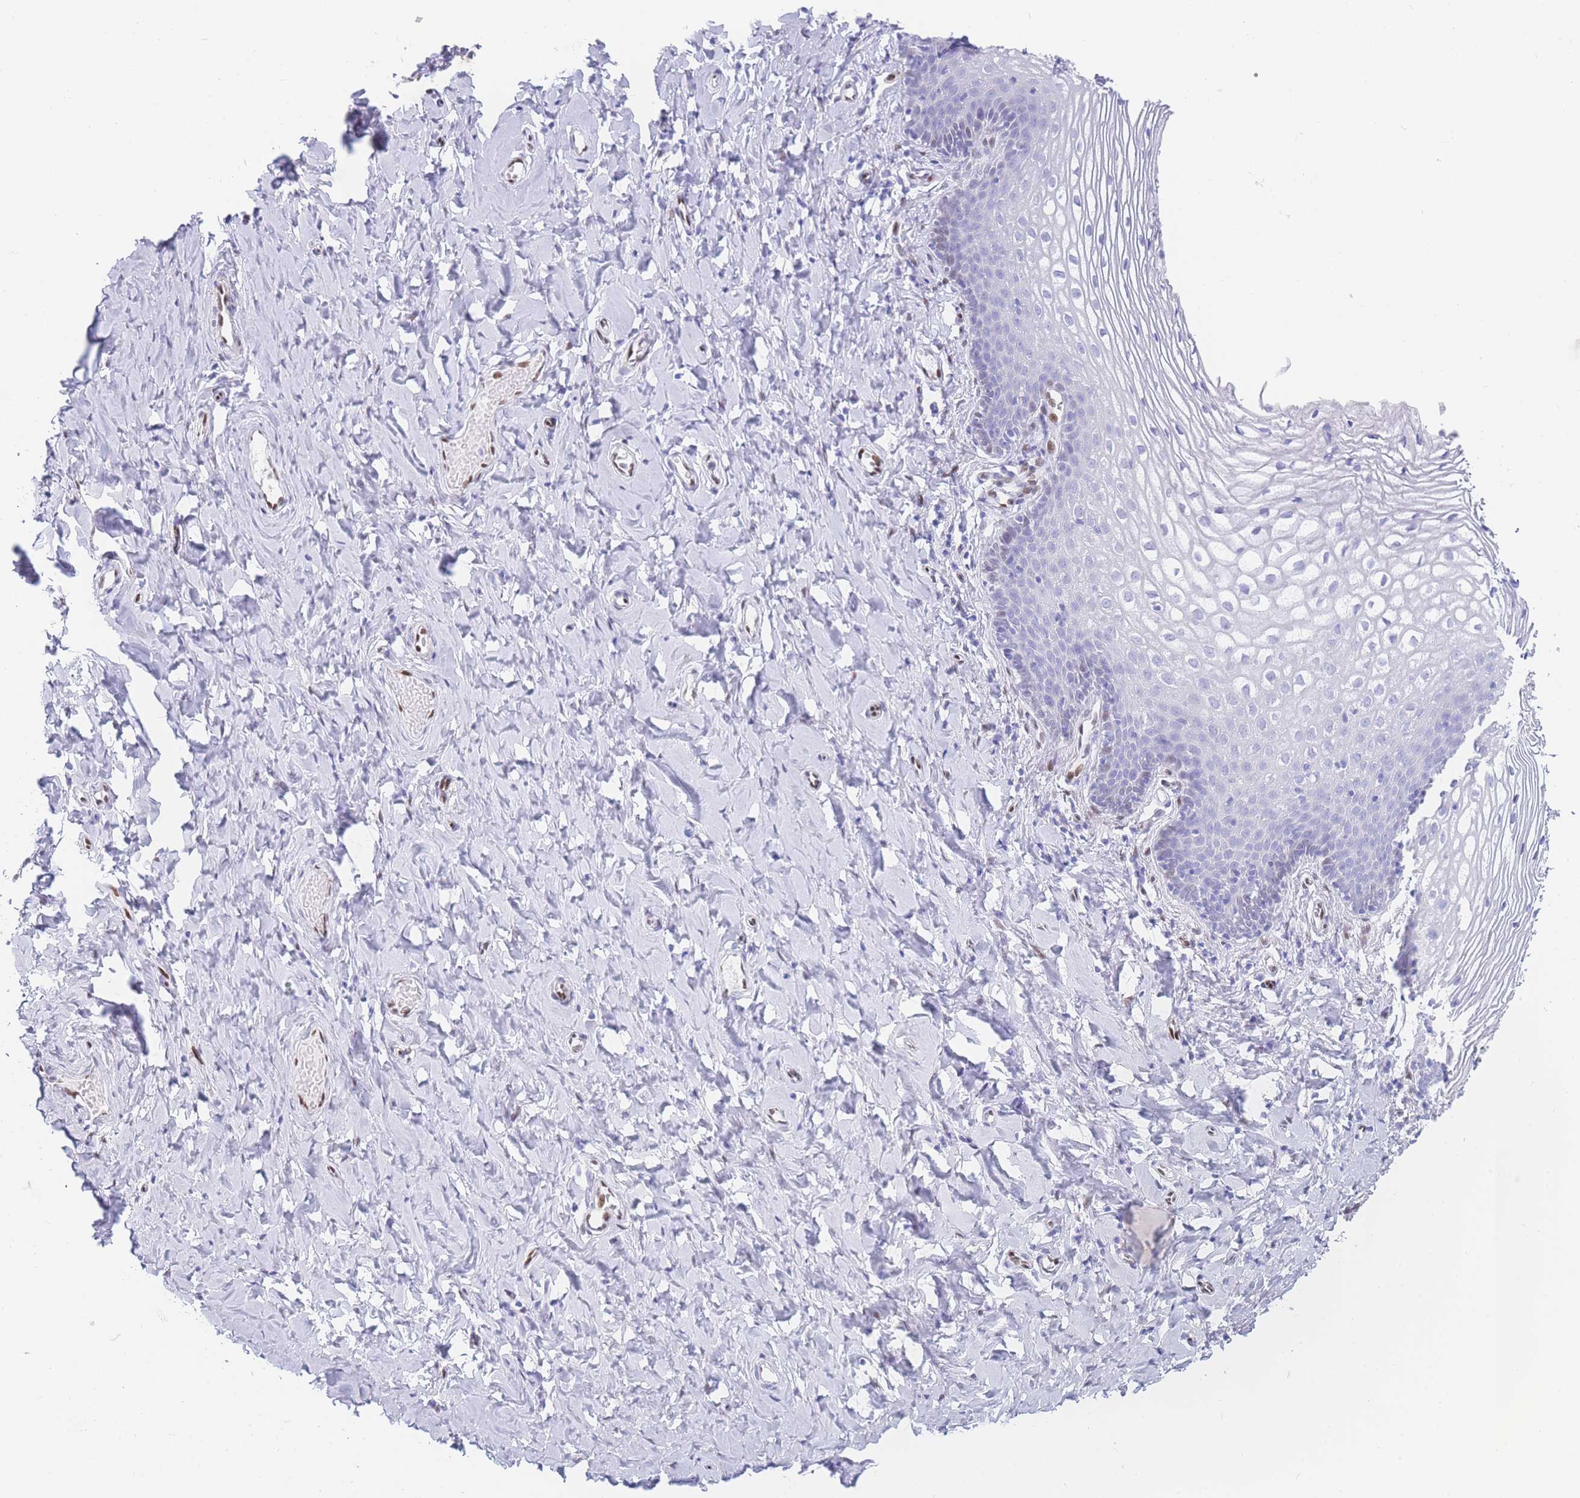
{"staining": {"intensity": "negative", "quantity": "none", "location": "none"}, "tissue": "vagina", "cell_type": "Squamous epithelial cells", "image_type": "normal", "snomed": [{"axis": "morphology", "description": "Normal tissue, NOS"}, {"axis": "topography", "description": "Vagina"}], "caption": "IHC of unremarkable human vagina exhibits no expression in squamous epithelial cells.", "gene": "PSMB5", "patient": {"sex": "female", "age": 60}}